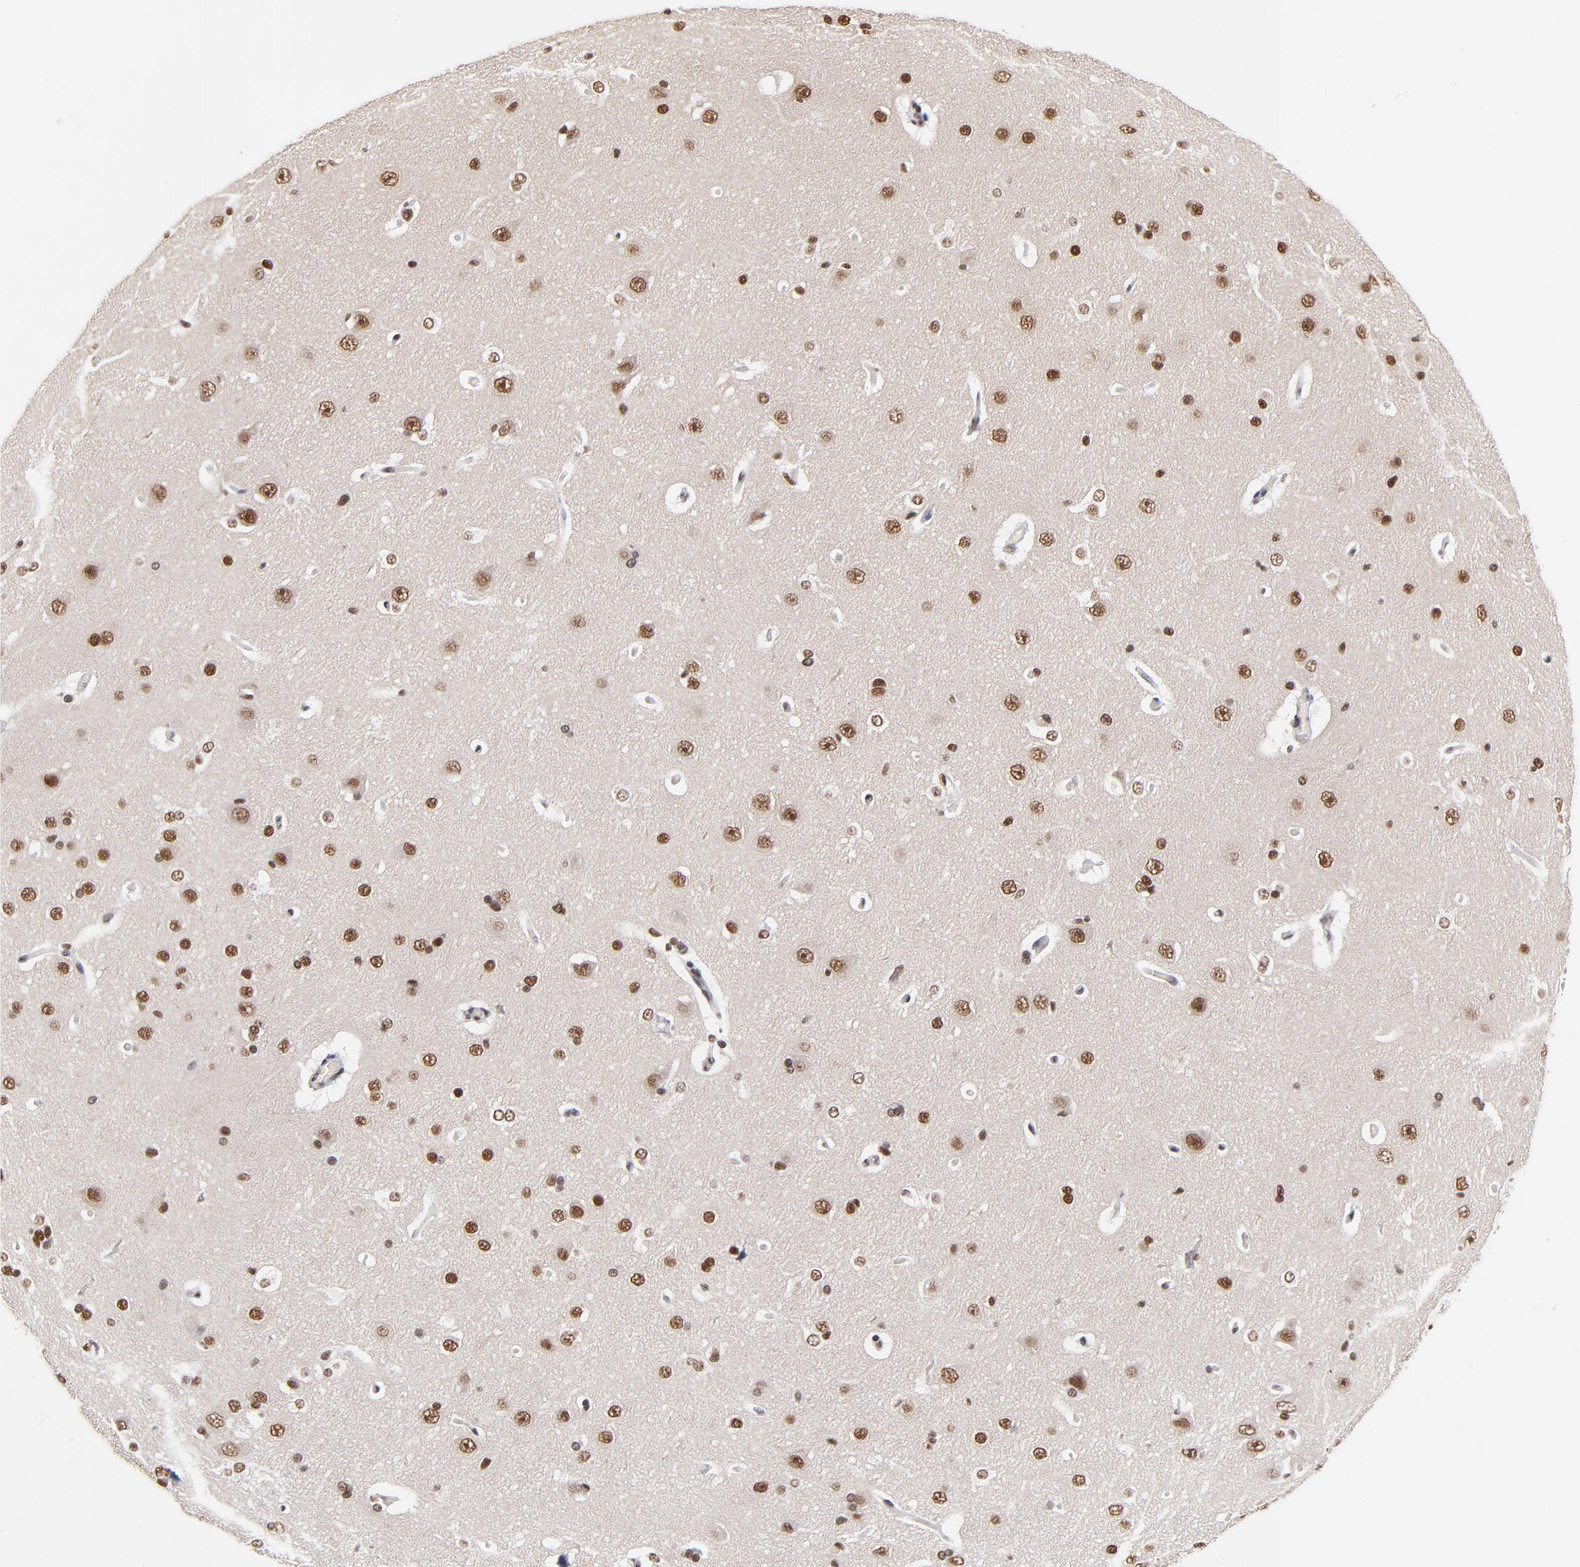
{"staining": {"intensity": "weak", "quantity": ">75%", "location": "nuclear"}, "tissue": "cerebral cortex", "cell_type": "Endothelial cells", "image_type": "normal", "snomed": [{"axis": "morphology", "description": "Normal tissue, NOS"}, {"axis": "topography", "description": "Cerebral cortex"}], "caption": "Cerebral cortex was stained to show a protein in brown. There is low levels of weak nuclear expression in about >75% of endothelial cells. Nuclei are stained in blue.", "gene": "ZMYM3", "patient": {"sex": "female", "age": 45}}